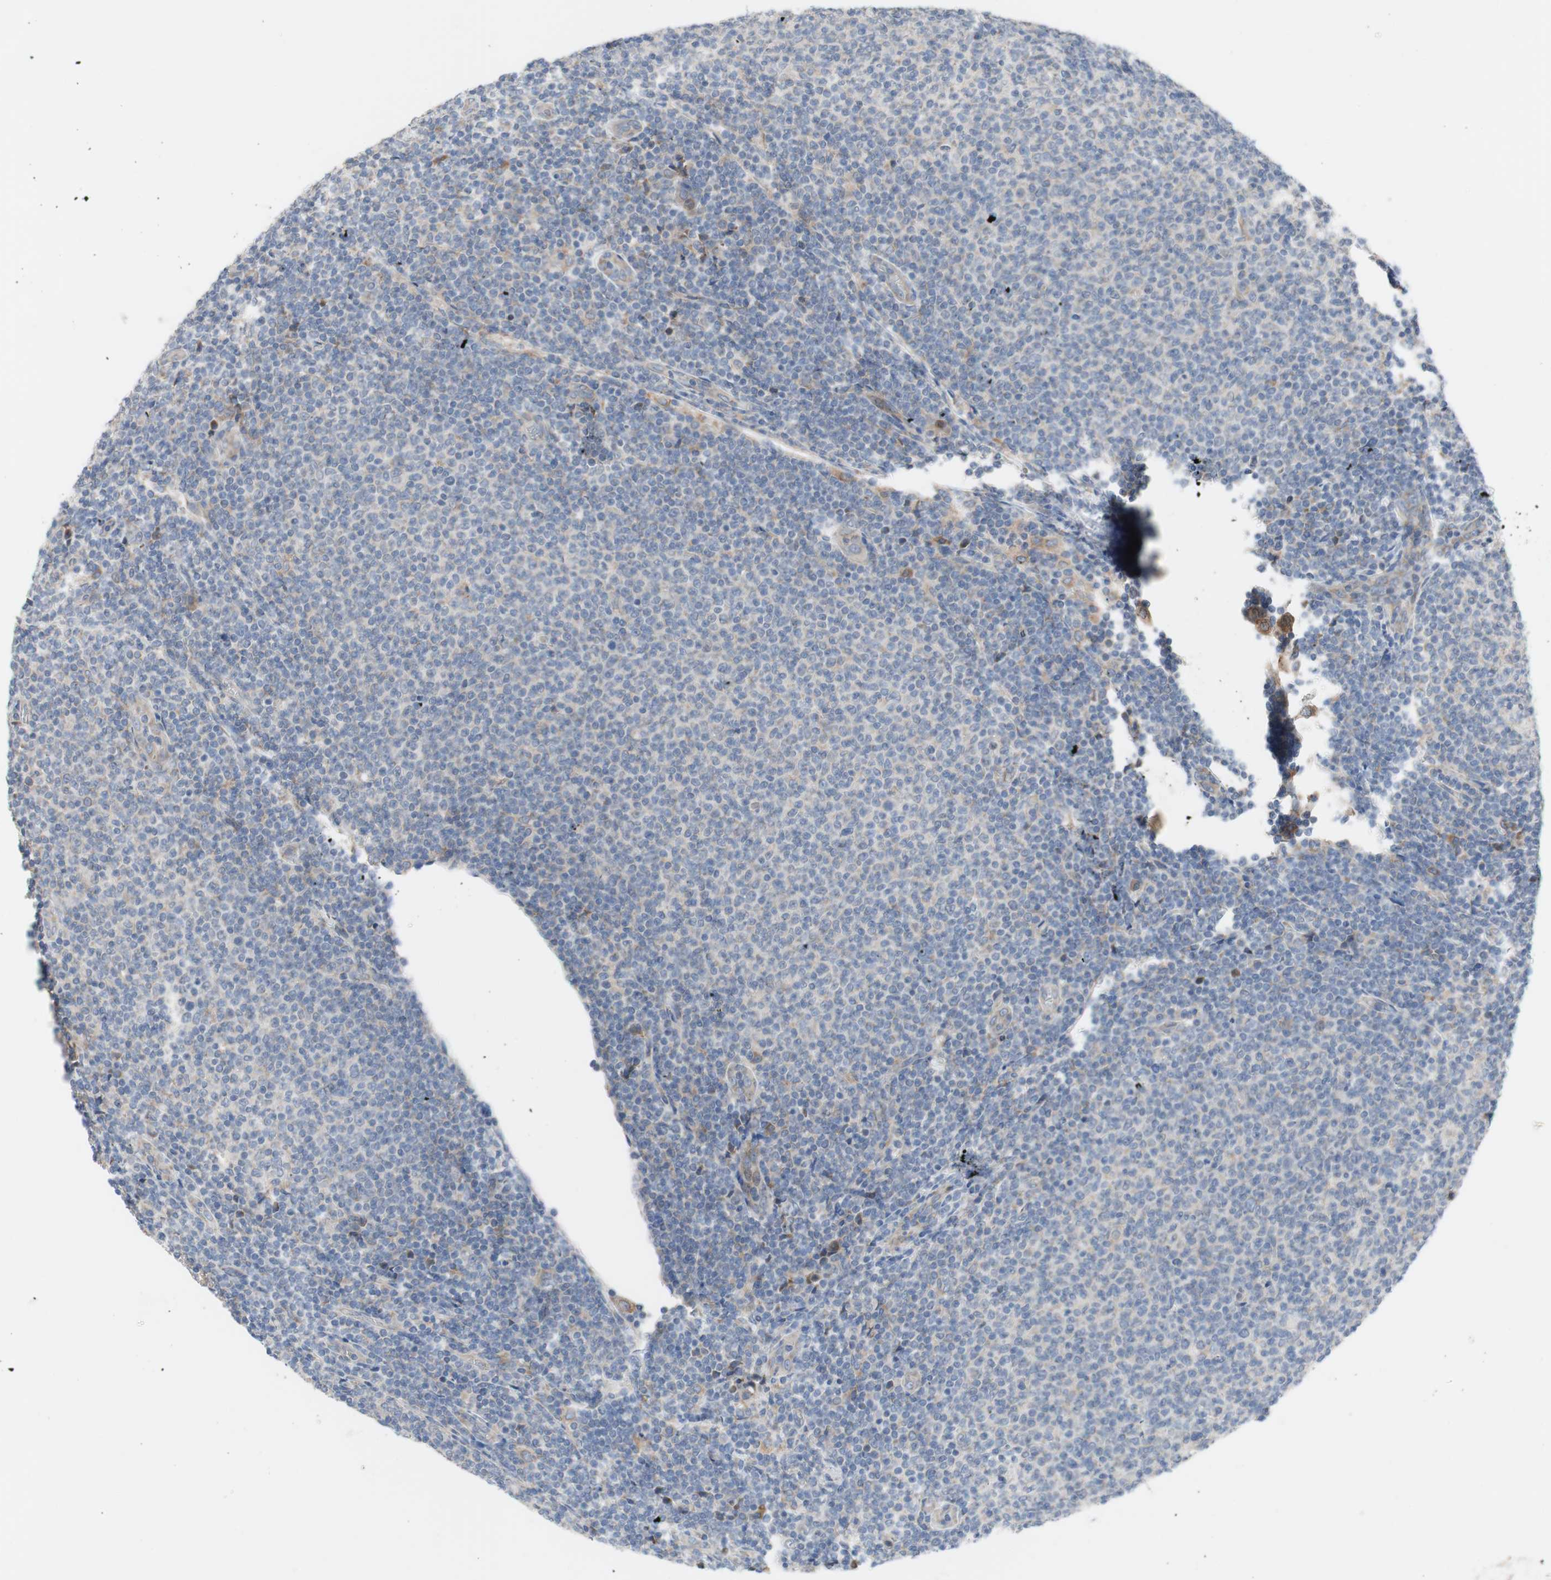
{"staining": {"intensity": "weak", "quantity": "<25%", "location": "cytoplasmic/membranous"}, "tissue": "lymphoma", "cell_type": "Tumor cells", "image_type": "cancer", "snomed": [{"axis": "morphology", "description": "Malignant lymphoma, non-Hodgkin's type, Low grade"}, {"axis": "topography", "description": "Lymph node"}], "caption": "Protein analysis of low-grade malignant lymphoma, non-Hodgkin's type exhibits no significant staining in tumor cells.", "gene": "TTC14", "patient": {"sex": "male", "age": 66}}